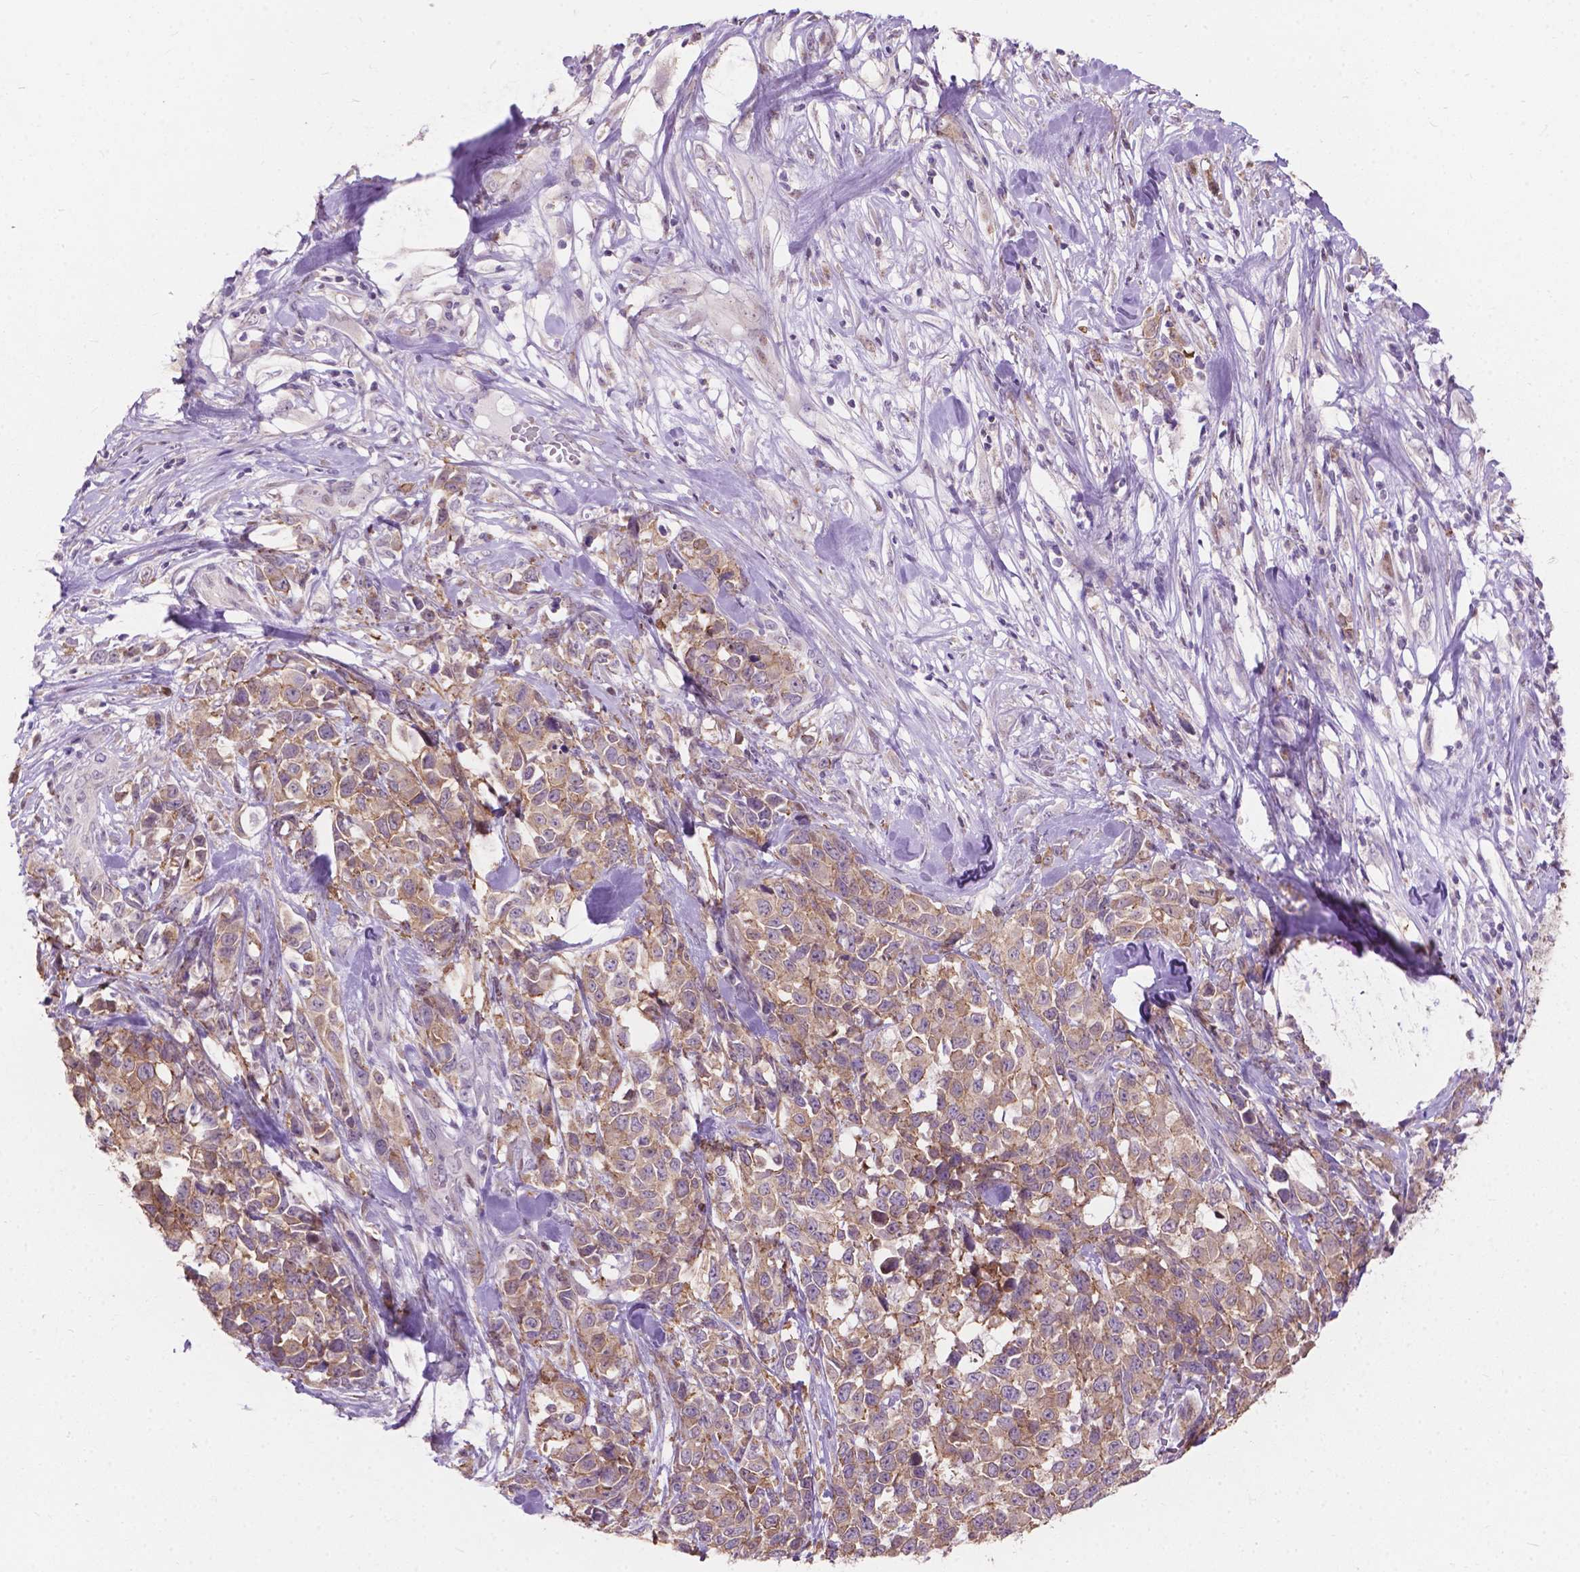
{"staining": {"intensity": "weak", "quantity": ">75%", "location": "cytoplasmic/membranous"}, "tissue": "melanoma", "cell_type": "Tumor cells", "image_type": "cancer", "snomed": [{"axis": "morphology", "description": "Malignant melanoma, Metastatic site"}, {"axis": "topography", "description": "Skin"}], "caption": "This photomicrograph reveals immunohistochemistry (IHC) staining of human melanoma, with low weak cytoplasmic/membranous expression in approximately >75% of tumor cells.", "gene": "MYH14", "patient": {"sex": "male", "age": 84}}